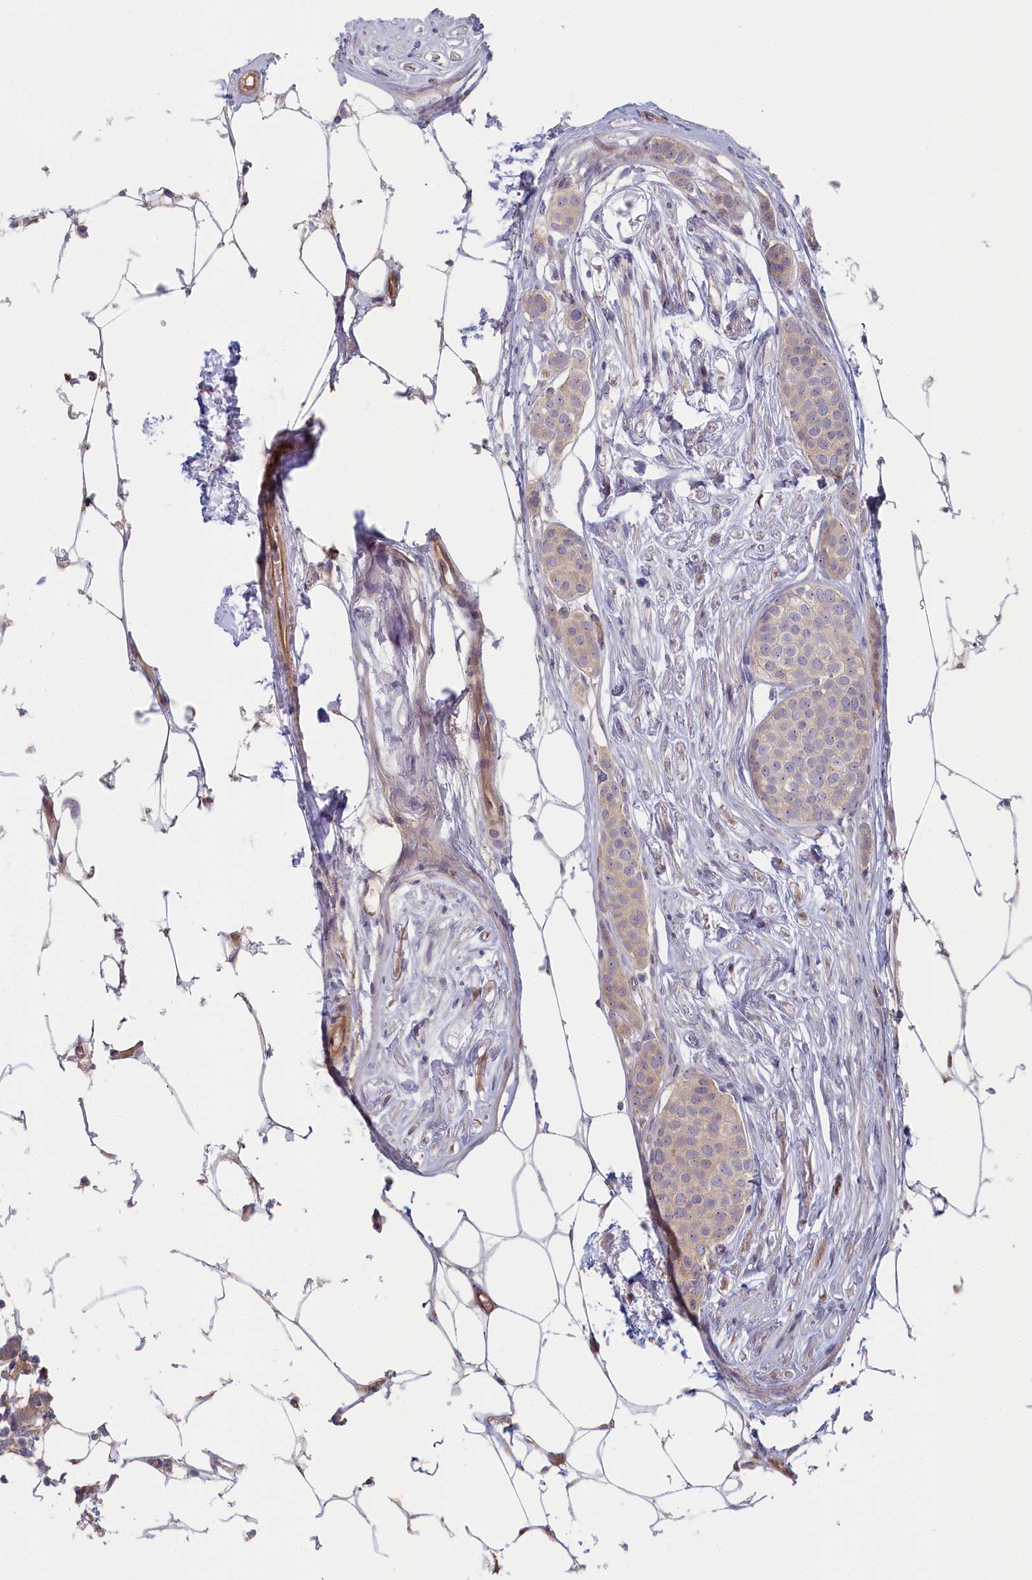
{"staining": {"intensity": "weak", "quantity": ">75%", "location": "cytoplasmic/membranous,nuclear"}, "tissue": "breast cancer", "cell_type": "Tumor cells", "image_type": "cancer", "snomed": [{"axis": "morphology", "description": "Duct carcinoma"}, {"axis": "topography", "description": "Breast"}], "caption": "Tumor cells display low levels of weak cytoplasmic/membranous and nuclear expression in about >75% of cells in human intraductal carcinoma (breast). (DAB (3,3'-diaminobenzidine) = brown stain, brightfield microscopy at high magnification).", "gene": "INTS4", "patient": {"sex": "female", "age": 72}}